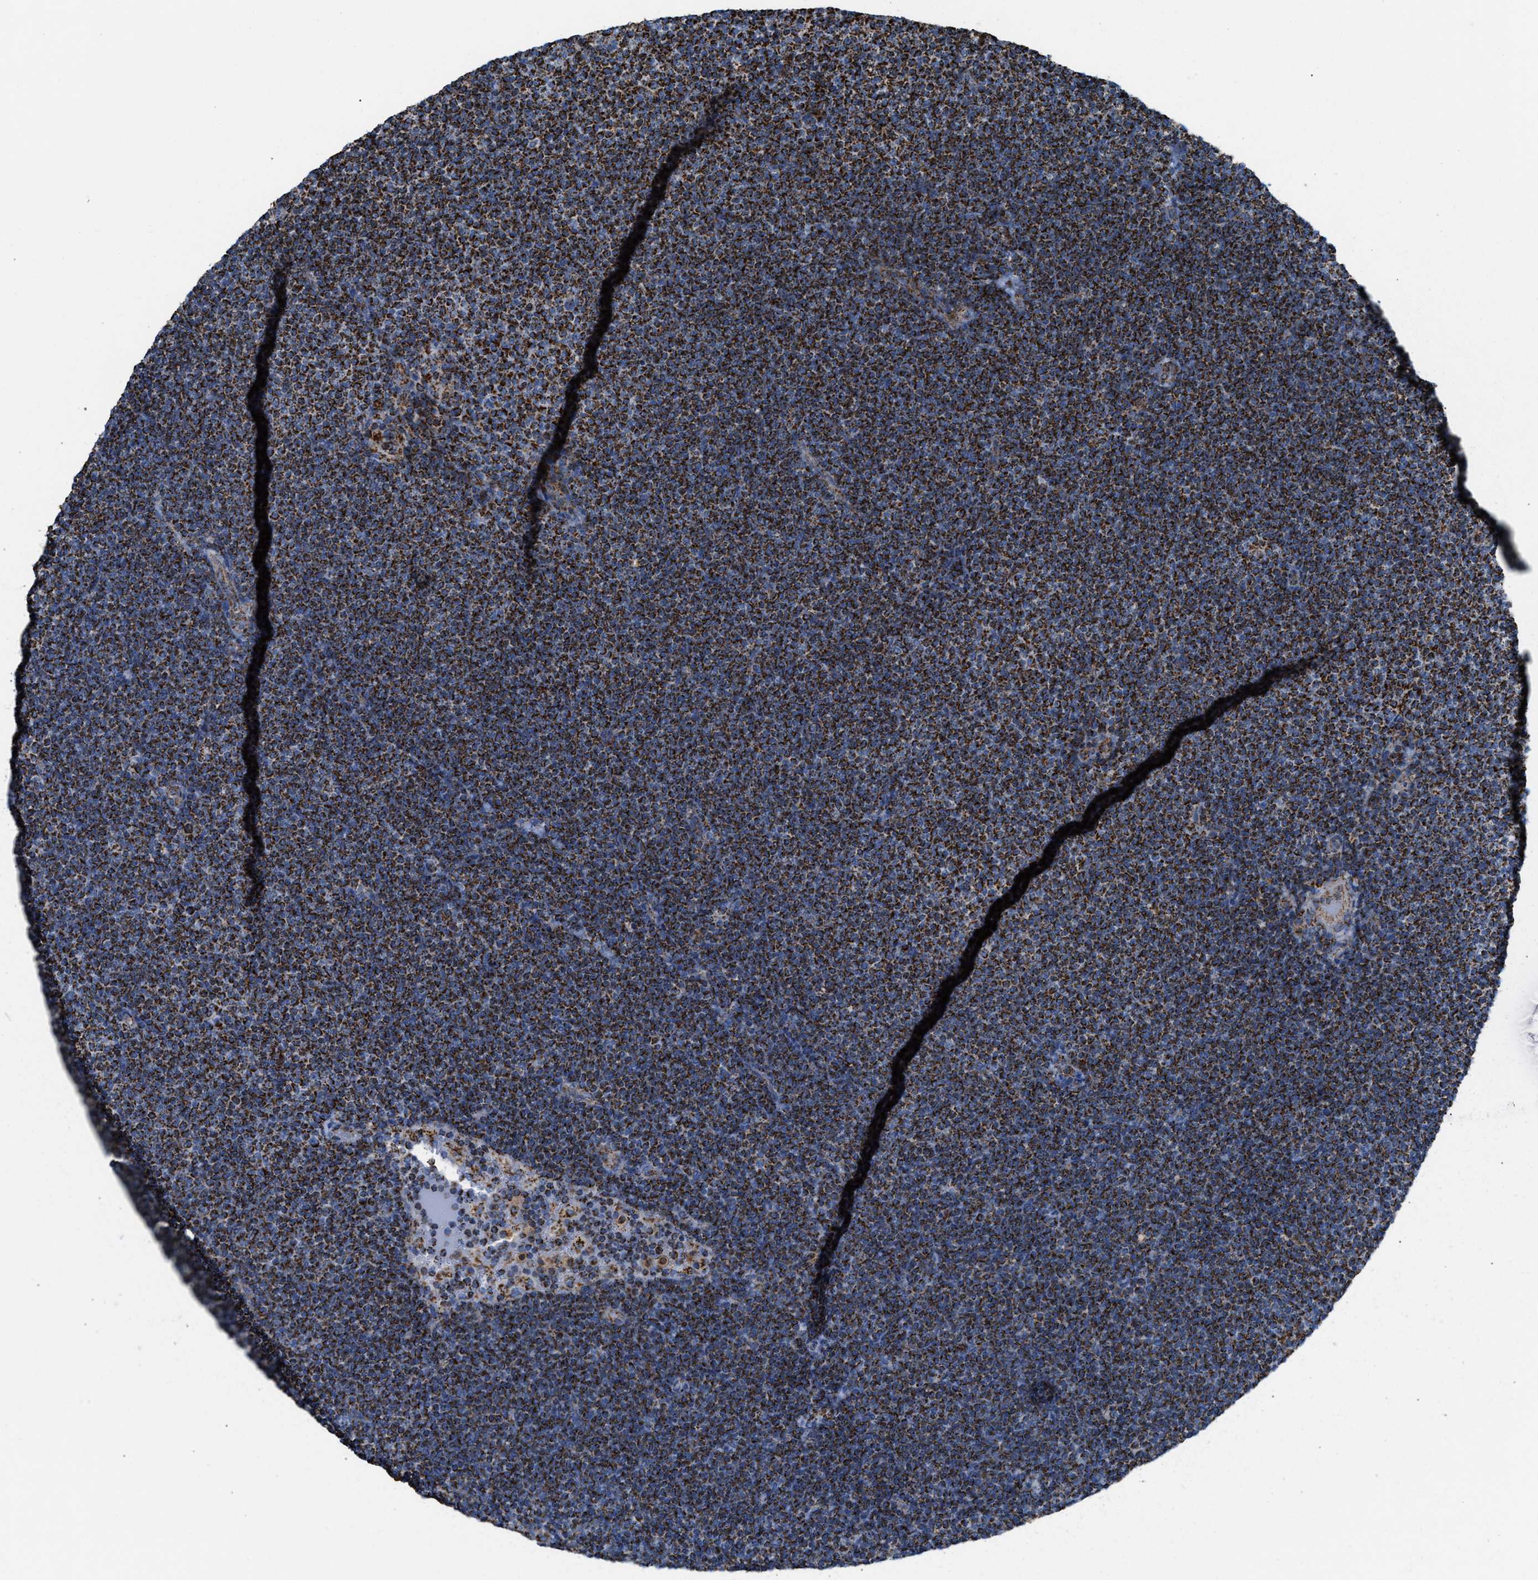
{"staining": {"intensity": "strong", "quantity": ">75%", "location": "cytoplasmic/membranous"}, "tissue": "lymphoma", "cell_type": "Tumor cells", "image_type": "cancer", "snomed": [{"axis": "morphology", "description": "Malignant lymphoma, non-Hodgkin's type, Low grade"}, {"axis": "topography", "description": "Lymph node"}], "caption": "Lymphoma stained with DAB immunohistochemistry (IHC) reveals high levels of strong cytoplasmic/membranous expression in about >75% of tumor cells.", "gene": "ECHS1", "patient": {"sex": "female", "age": 53}}